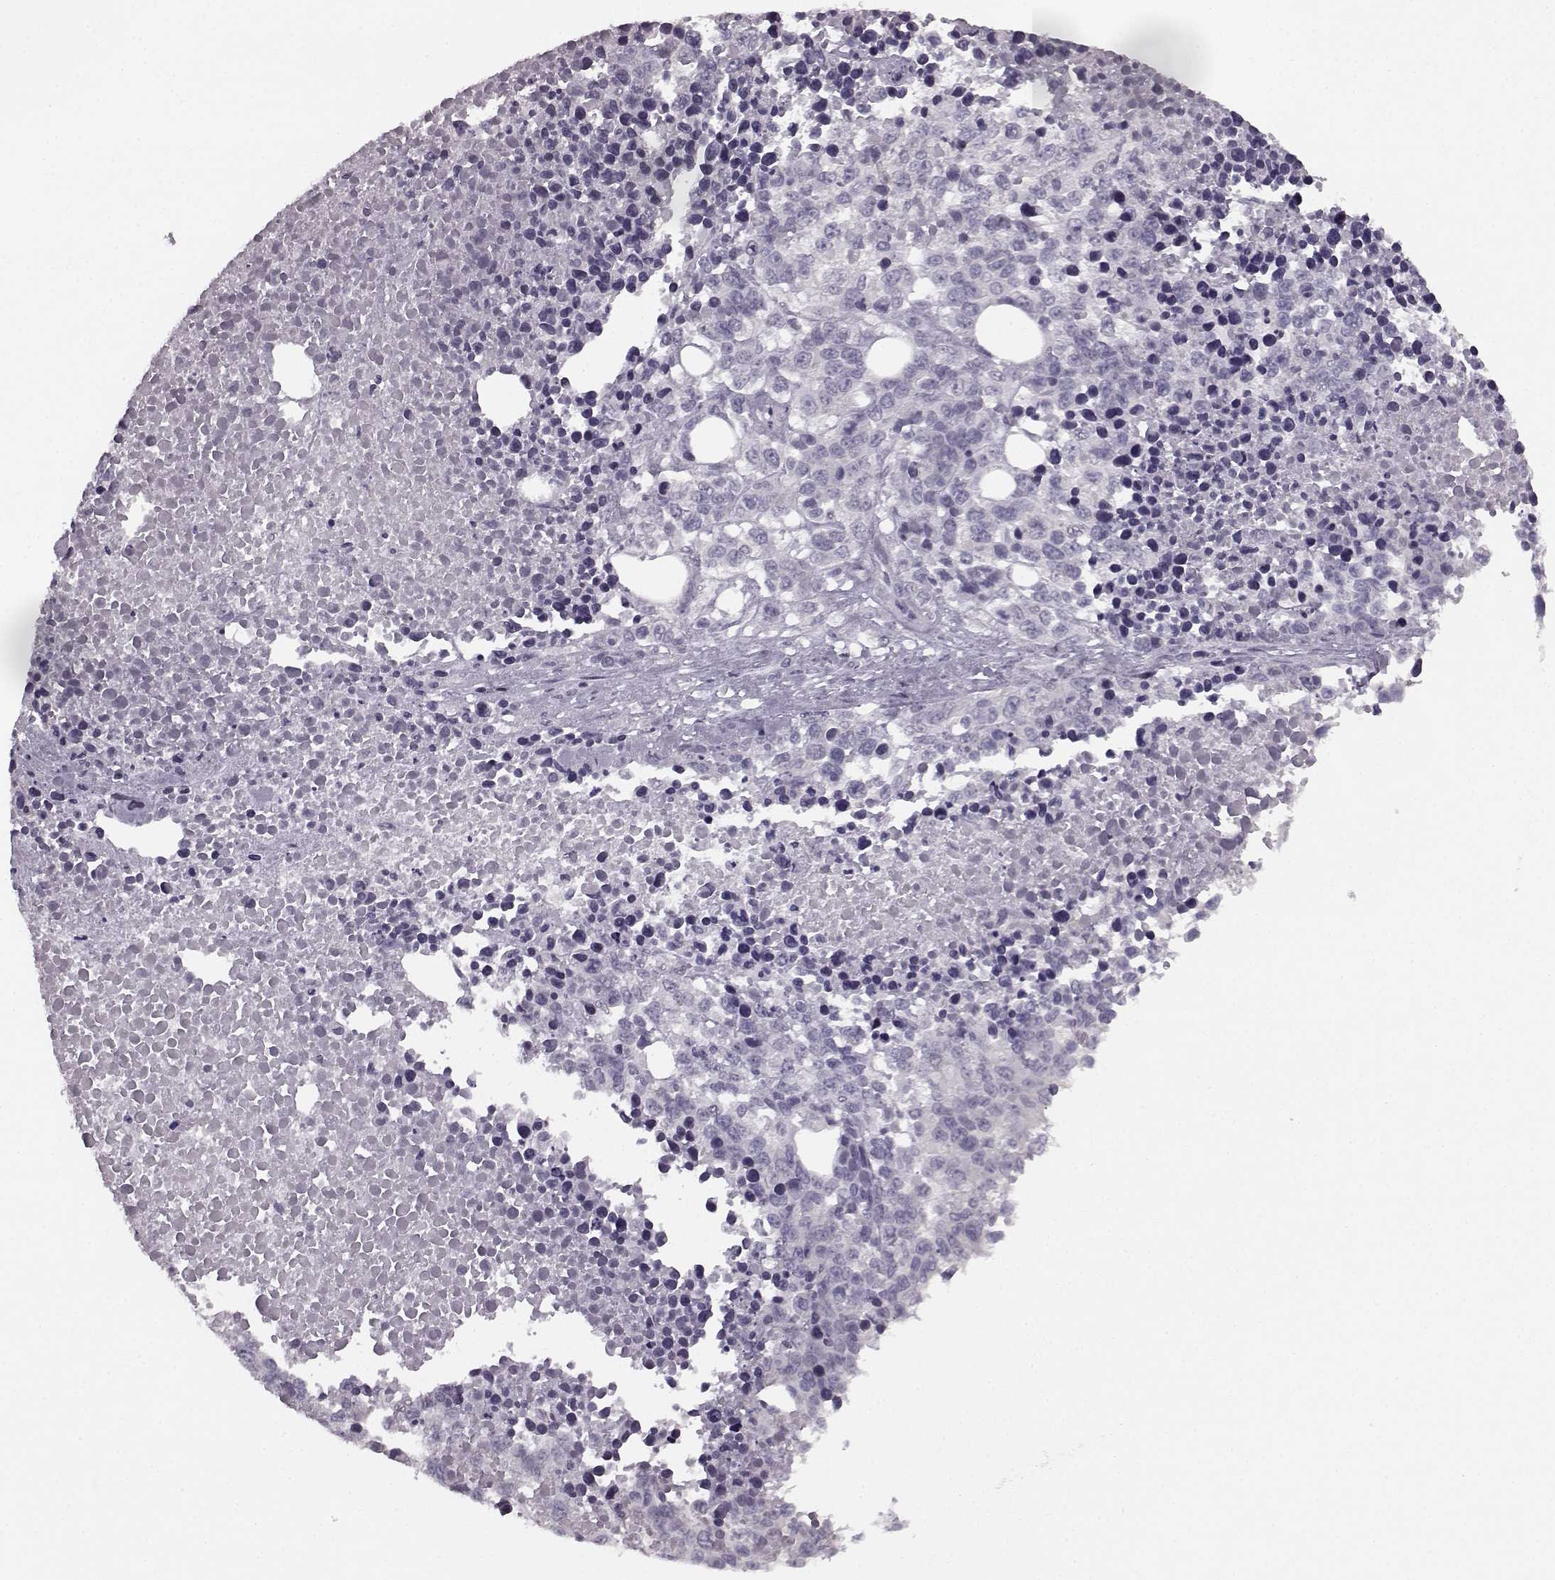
{"staining": {"intensity": "negative", "quantity": "none", "location": "none"}, "tissue": "melanoma", "cell_type": "Tumor cells", "image_type": "cancer", "snomed": [{"axis": "morphology", "description": "Malignant melanoma, Metastatic site"}, {"axis": "topography", "description": "Skin"}], "caption": "Immunohistochemistry (IHC) histopathology image of neoplastic tissue: melanoma stained with DAB displays no significant protein staining in tumor cells.", "gene": "SEMG2", "patient": {"sex": "male", "age": 84}}